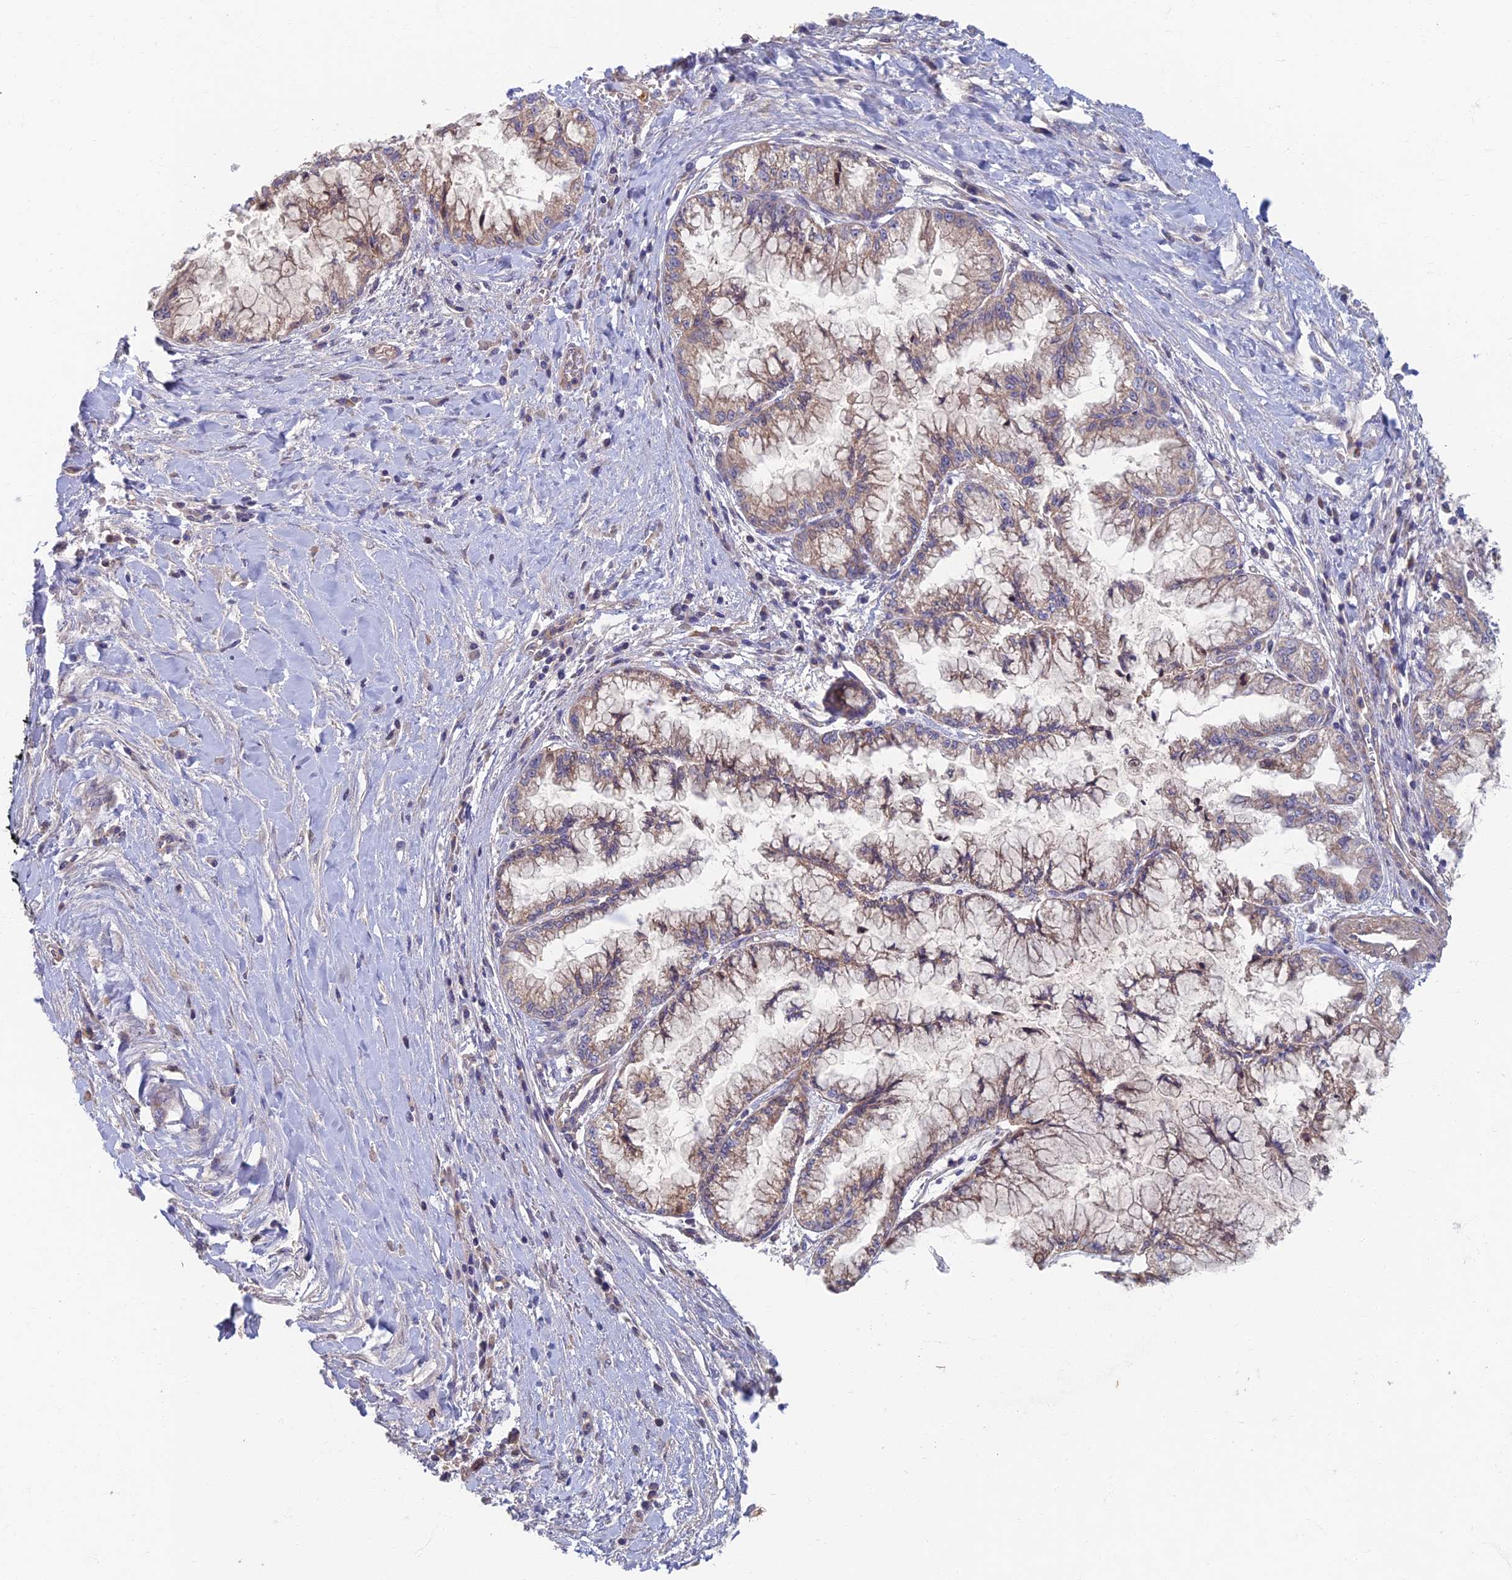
{"staining": {"intensity": "weak", "quantity": "25%-75%", "location": "cytoplasmic/membranous"}, "tissue": "pancreatic cancer", "cell_type": "Tumor cells", "image_type": "cancer", "snomed": [{"axis": "morphology", "description": "Adenocarcinoma, NOS"}, {"axis": "topography", "description": "Pancreas"}], "caption": "This is a micrograph of IHC staining of pancreatic cancer, which shows weak staining in the cytoplasmic/membranous of tumor cells.", "gene": "SOGA1", "patient": {"sex": "male", "age": 73}}